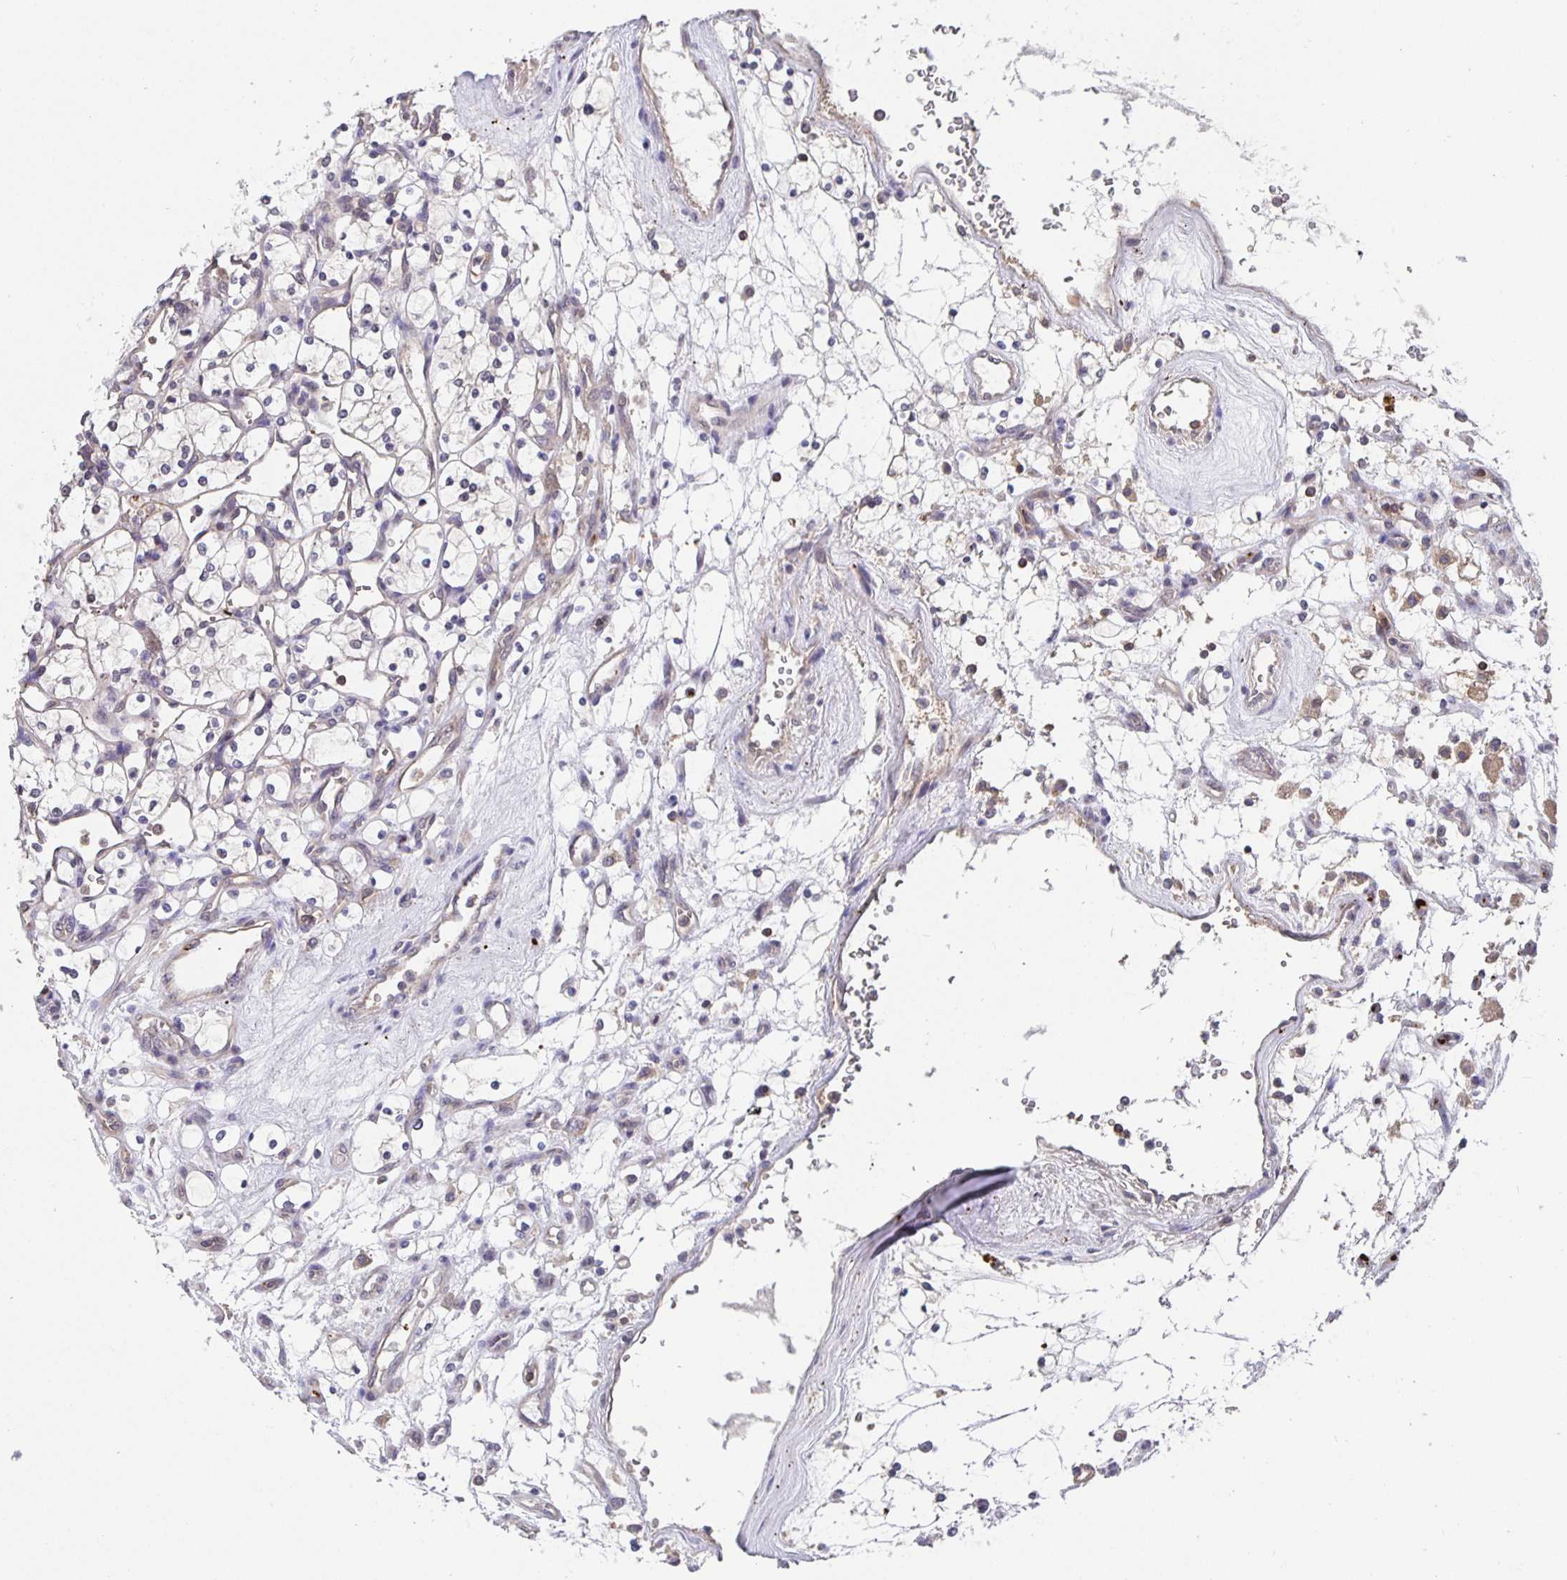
{"staining": {"intensity": "negative", "quantity": "none", "location": "none"}, "tissue": "renal cancer", "cell_type": "Tumor cells", "image_type": "cancer", "snomed": [{"axis": "morphology", "description": "Adenocarcinoma, NOS"}, {"axis": "topography", "description": "Kidney"}], "caption": "This is an immunohistochemistry histopathology image of human adenocarcinoma (renal). There is no expression in tumor cells.", "gene": "FEM1C", "patient": {"sex": "female", "age": 69}}